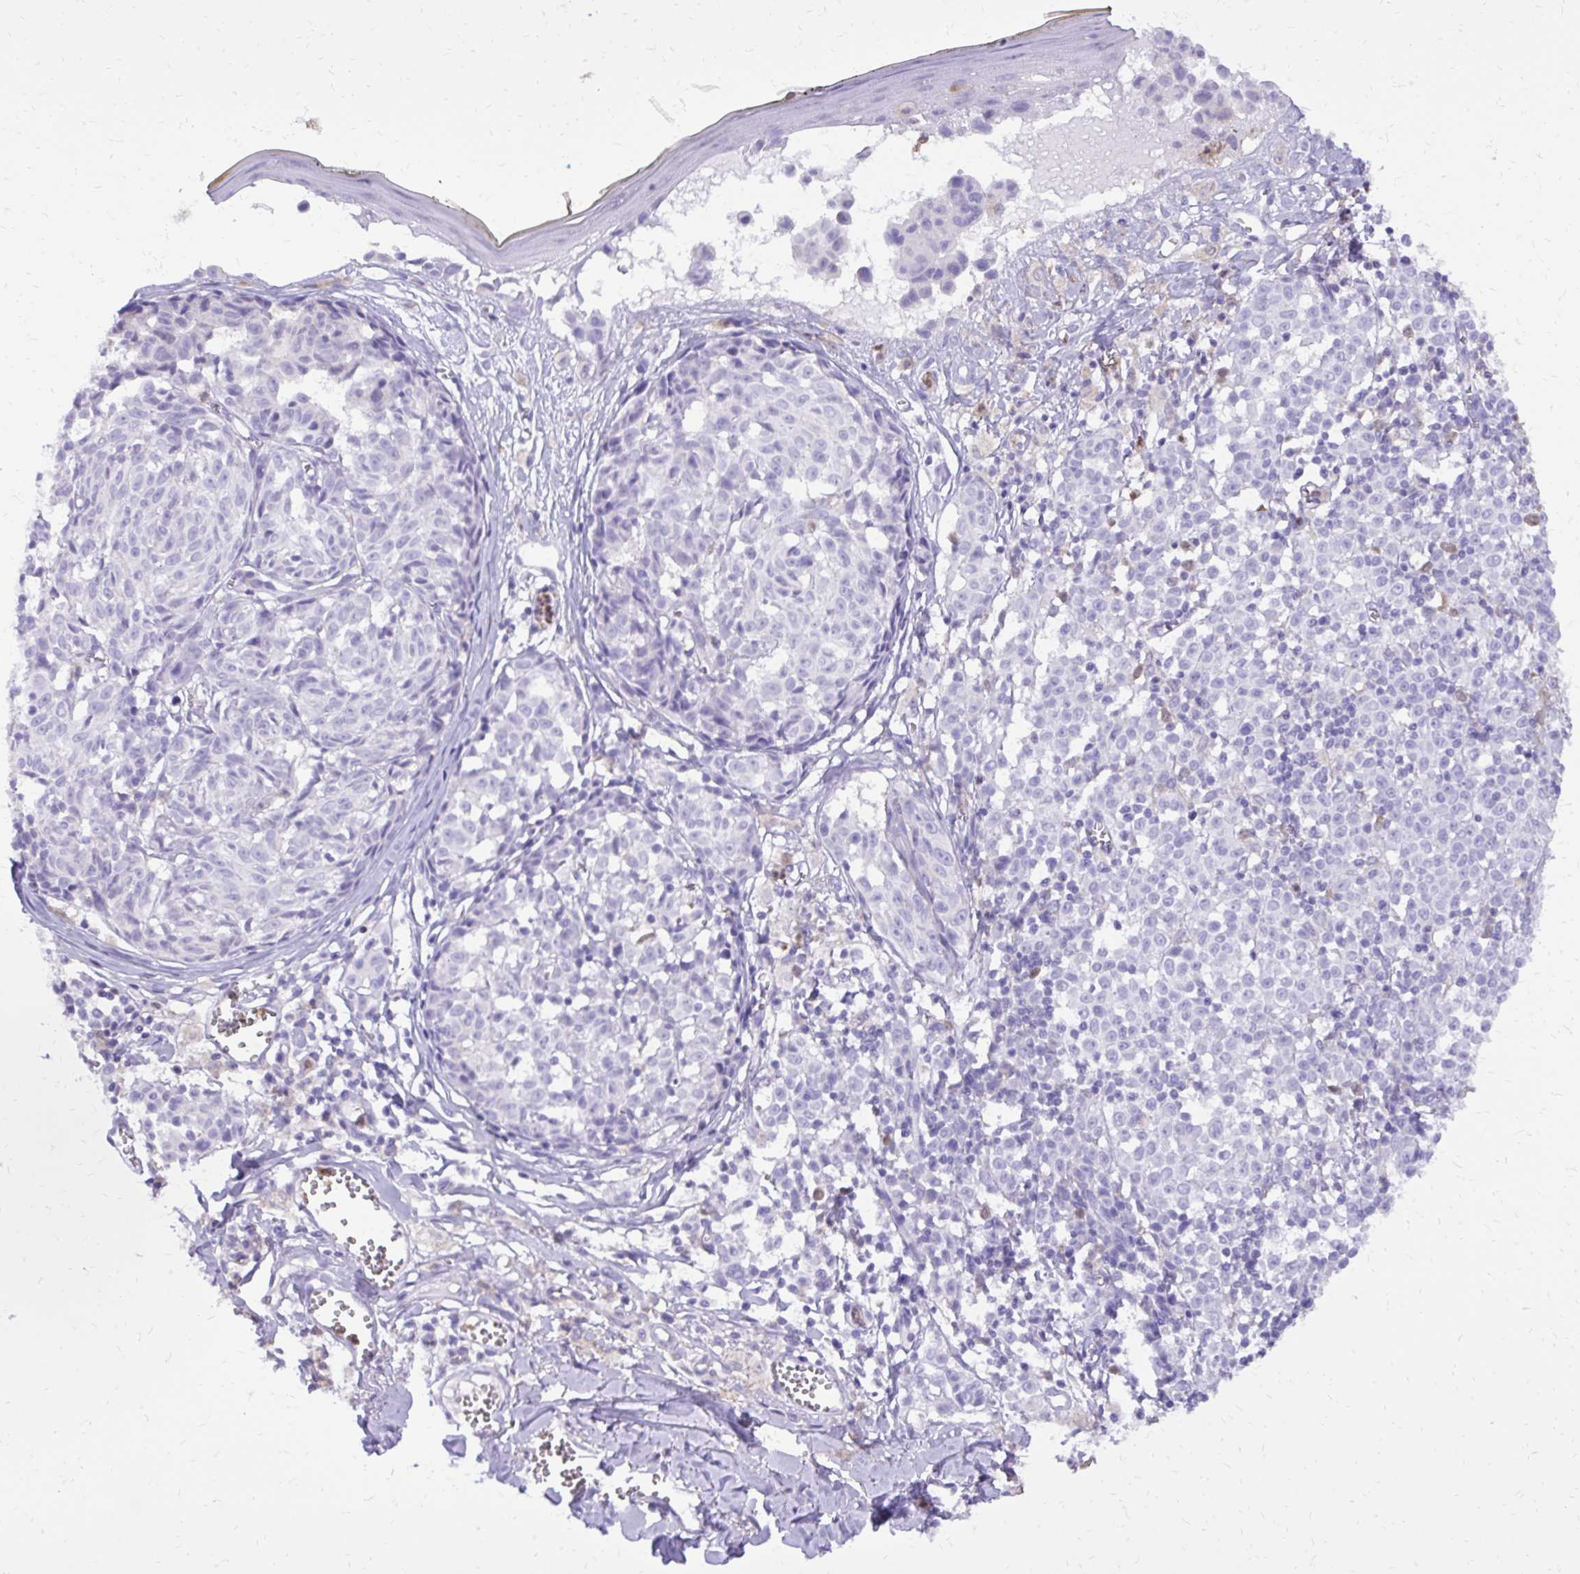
{"staining": {"intensity": "negative", "quantity": "none", "location": "none"}, "tissue": "melanoma", "cell_type": "Tumor cells", "image_type": "cancer", "snomed": [{"axis": "morphology", "description": "Malignant melanoma, NOS"}, {"axis": "topography", "description": "Skin"}], "caption": "This is a image of IHC staining of melanoma, which shows no expression in tumor cells.", "gene": "CAT", "patient": {"sex": "female", "age": 43}}